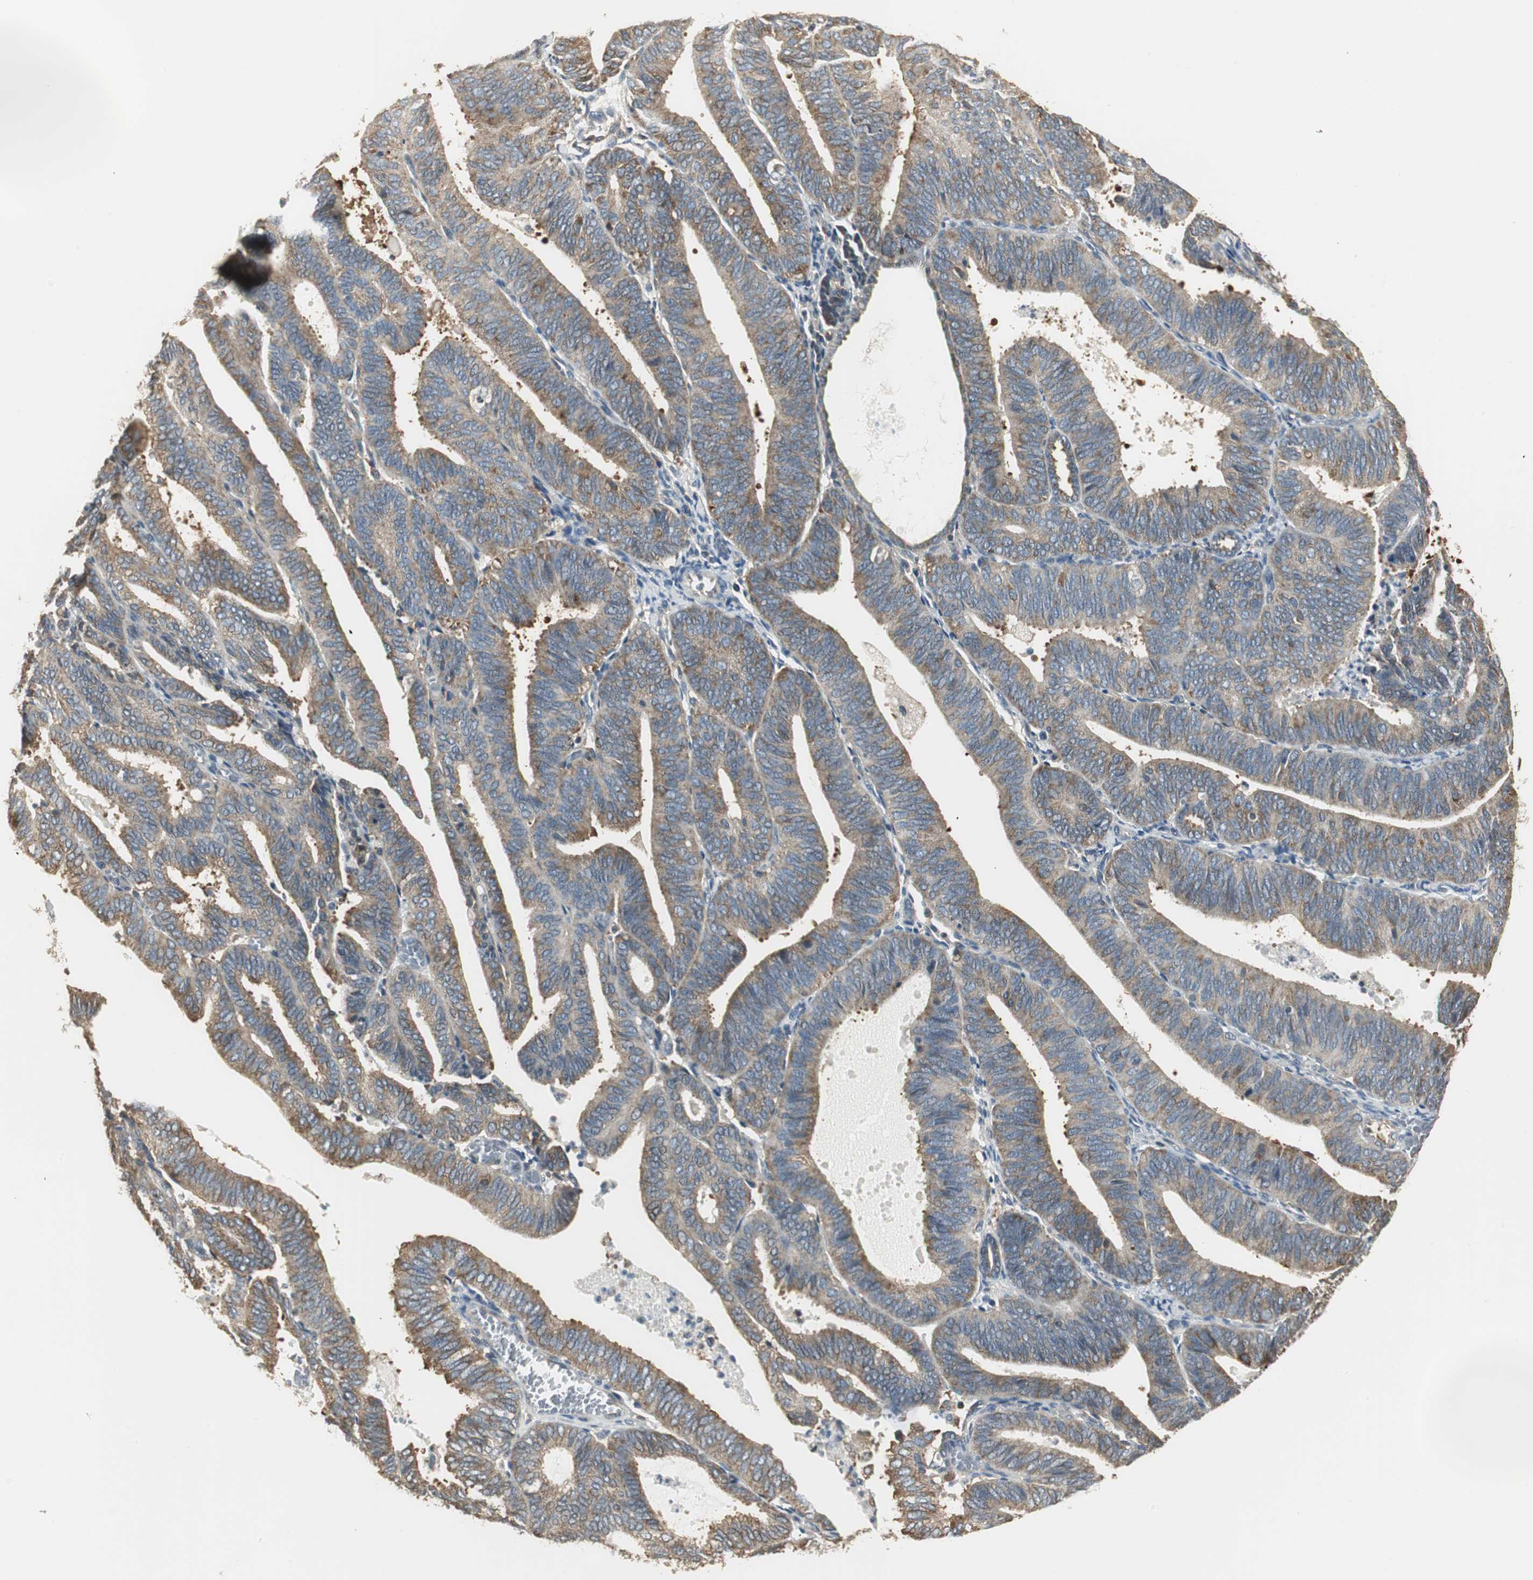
{"staining": {"intensity": "moderate", "quantity": ">75%", "location": "cytoplasmic/membranous"}, "tissue": "endometrial cancer", "cell_type": "Tumor cells", "image_type": "cancer", "snomed": [{"axis": "morphology", "description": "Adenocarcinoma, NOS"}, {"axis": "topography", "description": "Uterus"}], "caption": "There is medium levels of moderate cytoplasmic/membranous expression in tumor cells of adenocarcinoma (endometrial), as demonstrated by immunohistochemical staining (brown color).", "gene": "CCT5", "patient": {"sex": "female", "age": 60}}